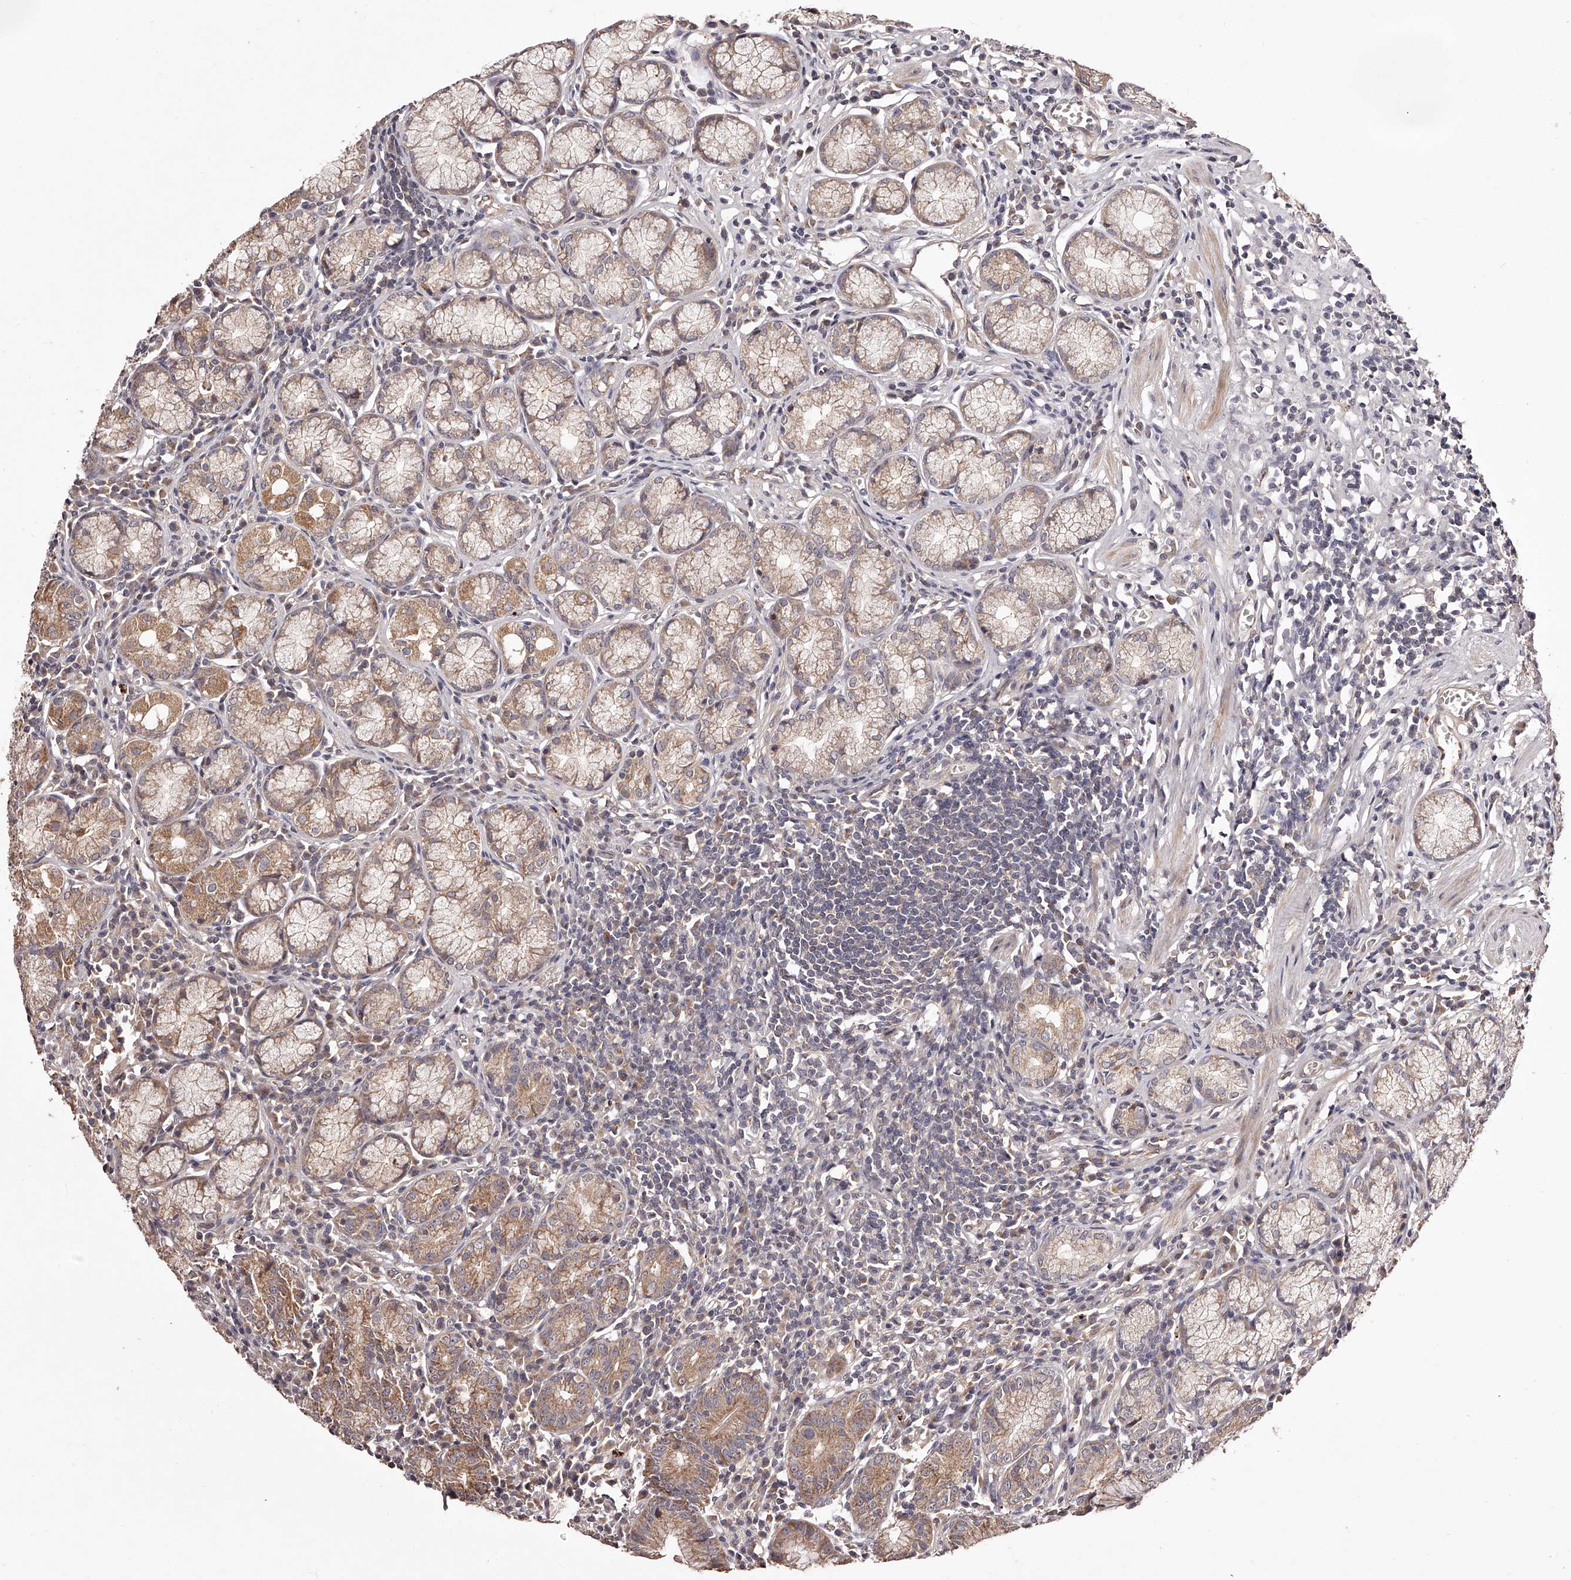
{"staining": {"intensity": "moderate", "quantity": ">75%", "location": "cytoplasmic/membranous"}, "tissue": "stomach", "cell_type": "Glandular cells", "image_type": "normal", "snomed": [{"axis": "morphology", "description": "Normal tissue, NOS"}, {"axis": "topography", "description": "Stomach"}], "caption": "Immunohistochemical staining of benign stomach reveals medium levels of moderate cytoplasmic/membranous staining in about >75% of glandular cells. The staining was performed using DAB to visualize the protein expression in brown, while the nuclei were stained in blue with hematoxylin (Magnification: 20x).", "gene": "ODF2L", "patient": {"sex": "male", "age": 55}}